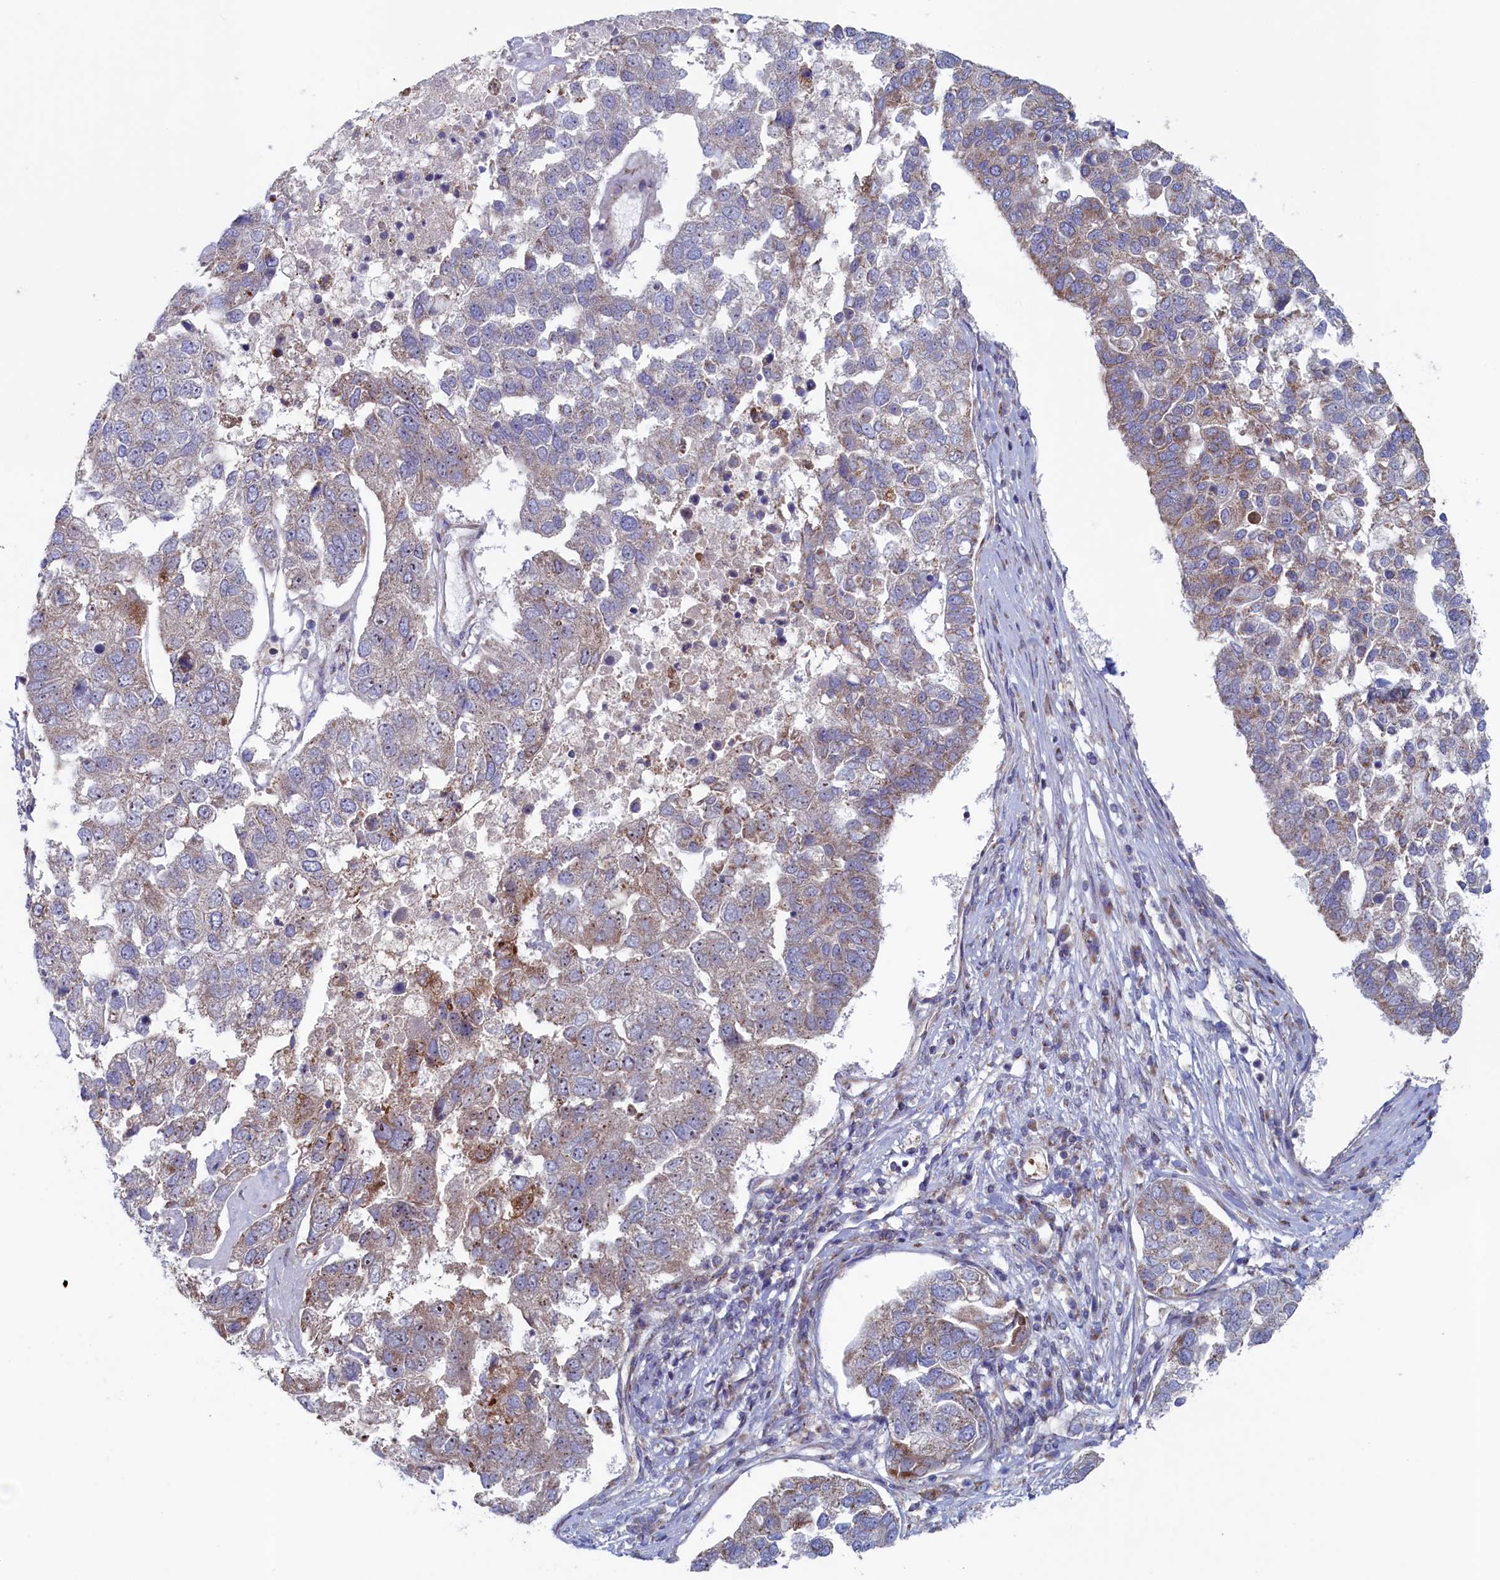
{"staining": {"intensity": "weak", "quantity": "25%-75%", "location": "cytoplasmic/membranous"}, "tissue": "pancreatic cancer", "cell_type": "Tumor cells", "image_type": "cancer", "snomed": [{"axis": "morphology", "description": "Adenocarcinoma, NOS"}, {"axis": "topography", "description": "Pancreas"}], "caption": "Pancreatic cancer stained for a protein shows weak cytoplasmic/membranous positivity in tumor cells.", "gene": "MTFMT", "patient": {"sex": "female", "age": 61}}